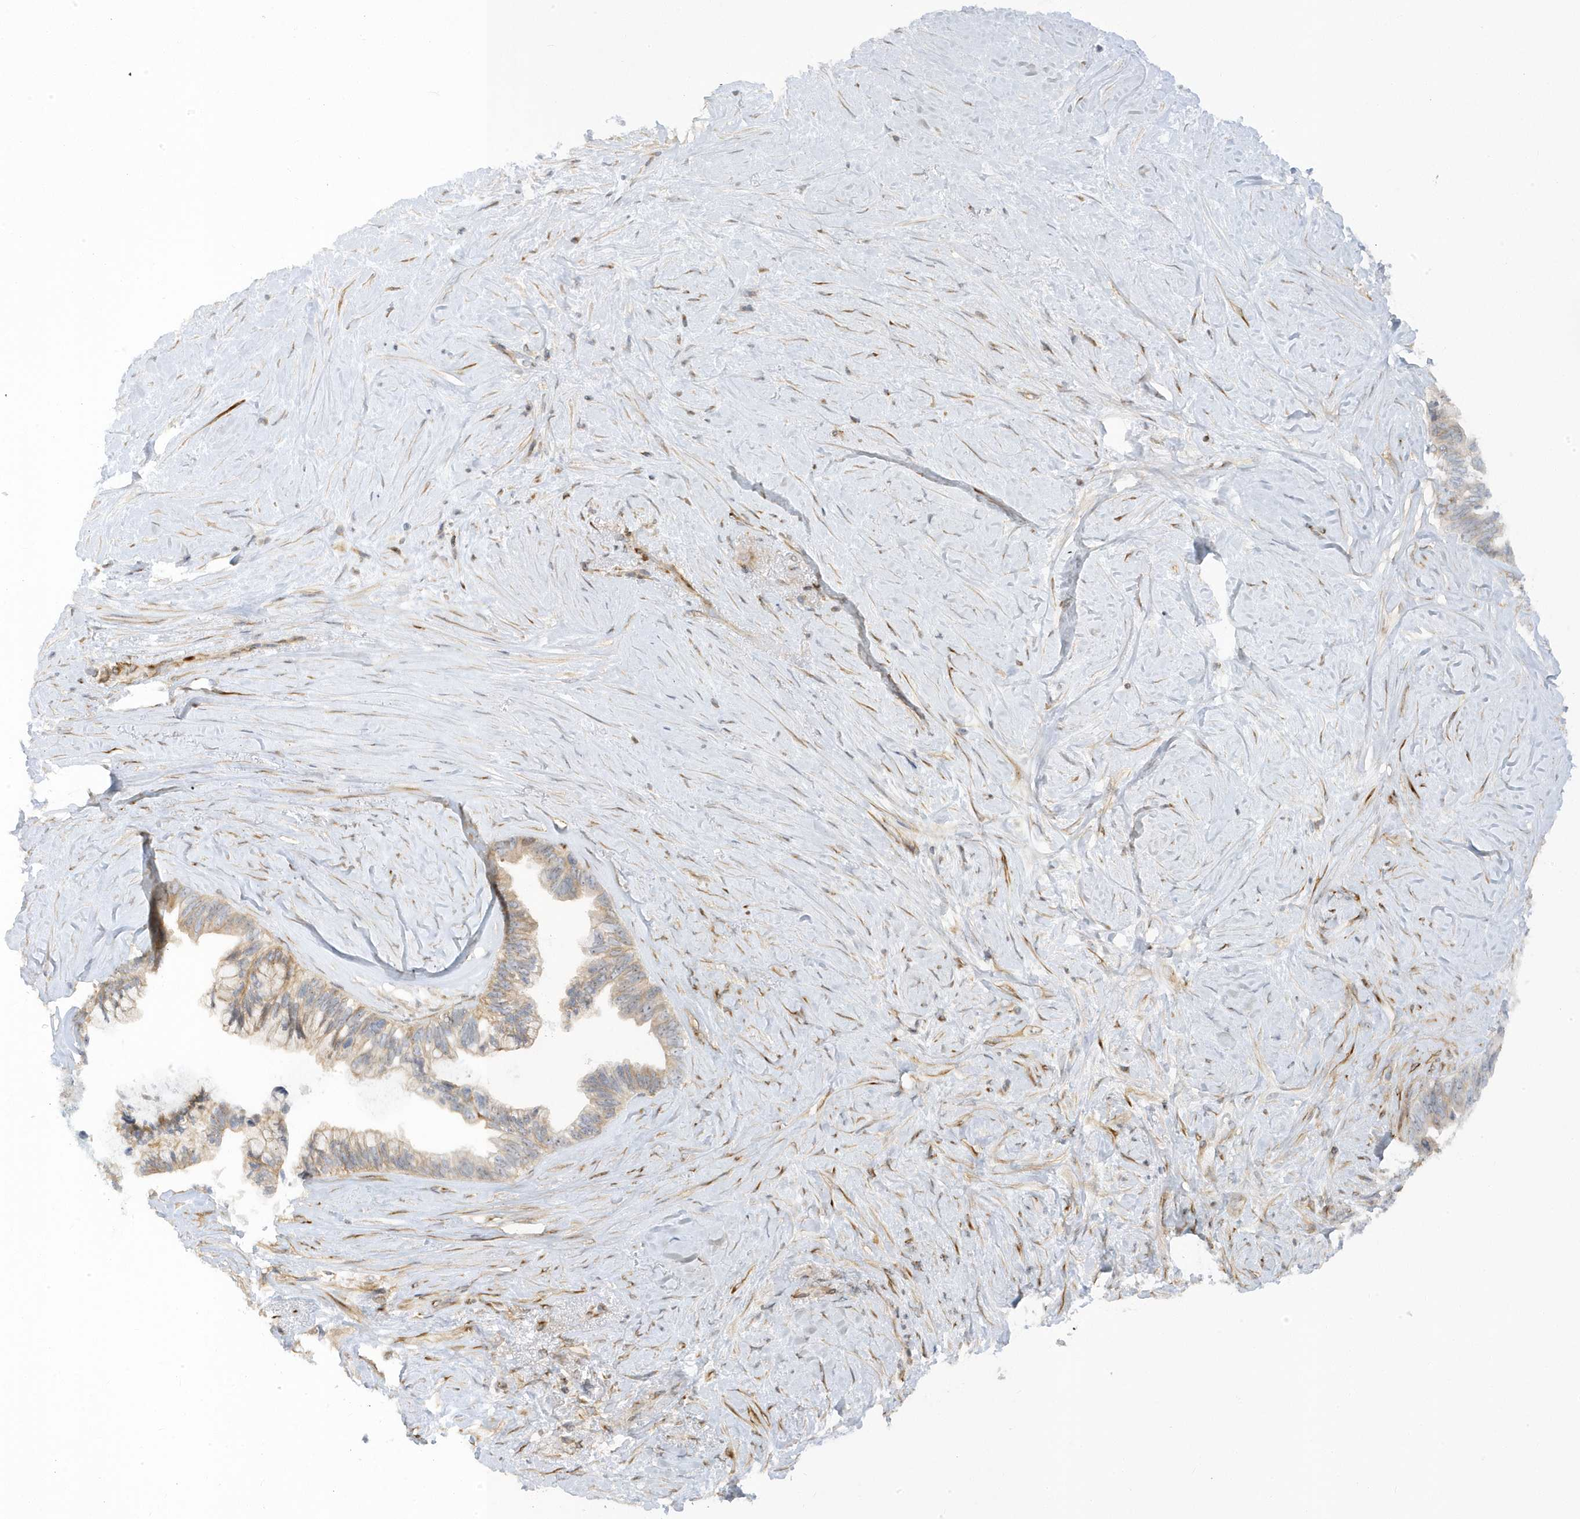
{"staining": {"intensity": "weak", "quantity": ">75%", "location": "cytoplasmic/membranous"}, "tissue": "pancreatic cancer", "cell_type": "Tumor cells", "image_type": "cancer", "snomed": [{"axis": "morphology", "description": "Adenocarcinoma, NOS"}, {"axis": "topography", "description": "Pancreas"}], "caption": "IHC (DAB) staining of pancreatic adenocarcinoma demonstrates weak cytoplasmic/membranous protein positivity in approximately >75% of tumor cells.", "gene": "MAP7D3", "patient": {"sex": "female", "age": 72}}